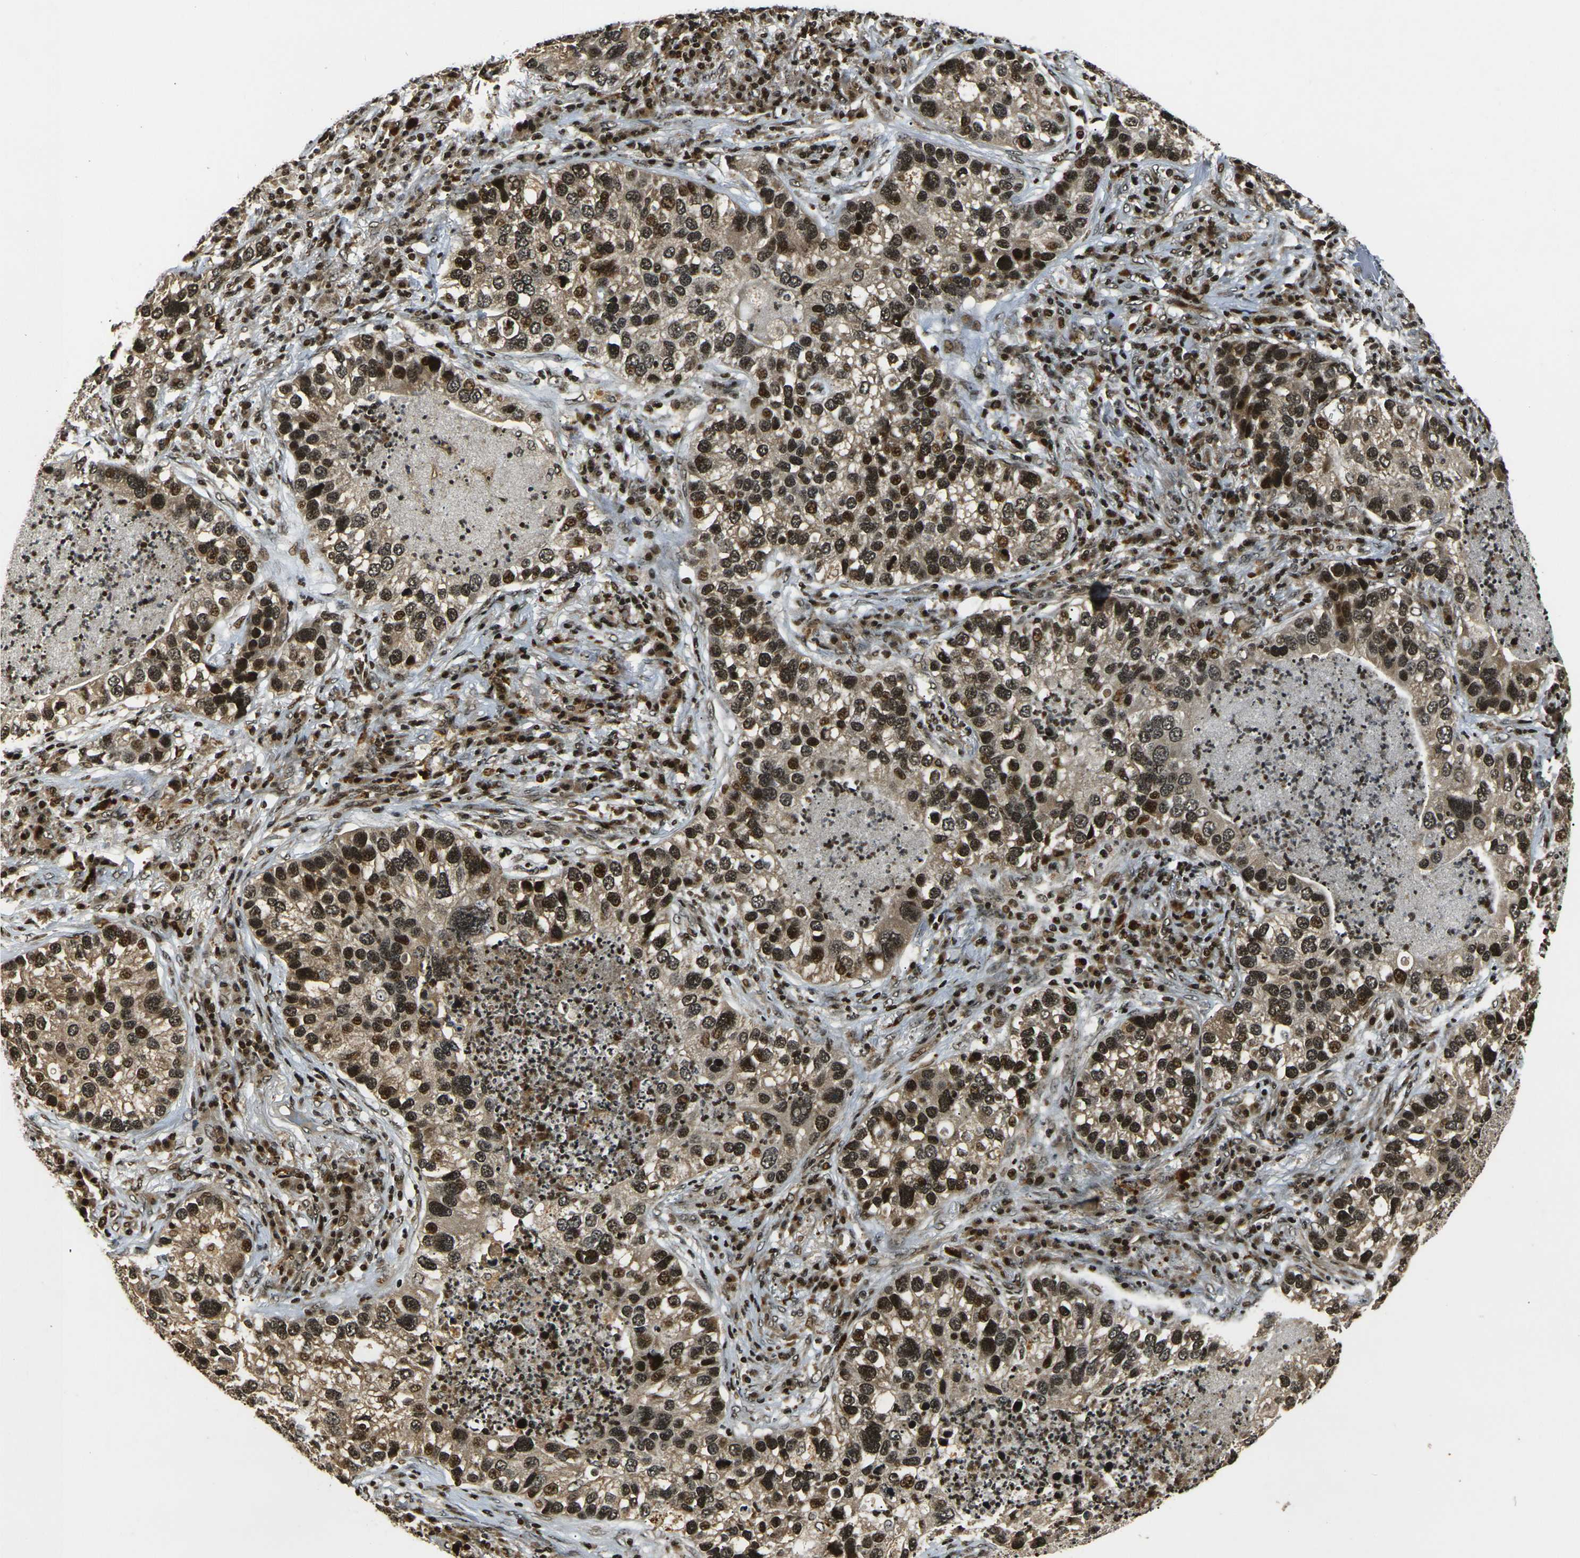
{"staining": {"intensity": "strong", "quantity": ">75%", "location": "nuclear"}, "tissue": "lung cancer", "cell_type": "Tumor cells", "image_type": "cancer", "snomed": [{"axis": "morphology", "description": "Normal tissue, NOS"}, {"axis": "morphology", "description": "Adenocarcinoma, NOS"}, {"axis": "topography", "description": "Bronchus"}, {"axis": "topography", "description": "Lung"}], "caption": "This micrograph demonstrates IHC staining of human adenocarcinoma (lung), with high strong nuclear expression in approximately >75% of tumor cells.", "gene": "ACTL6A", "patient": {"sex": "male", "age": 54}}